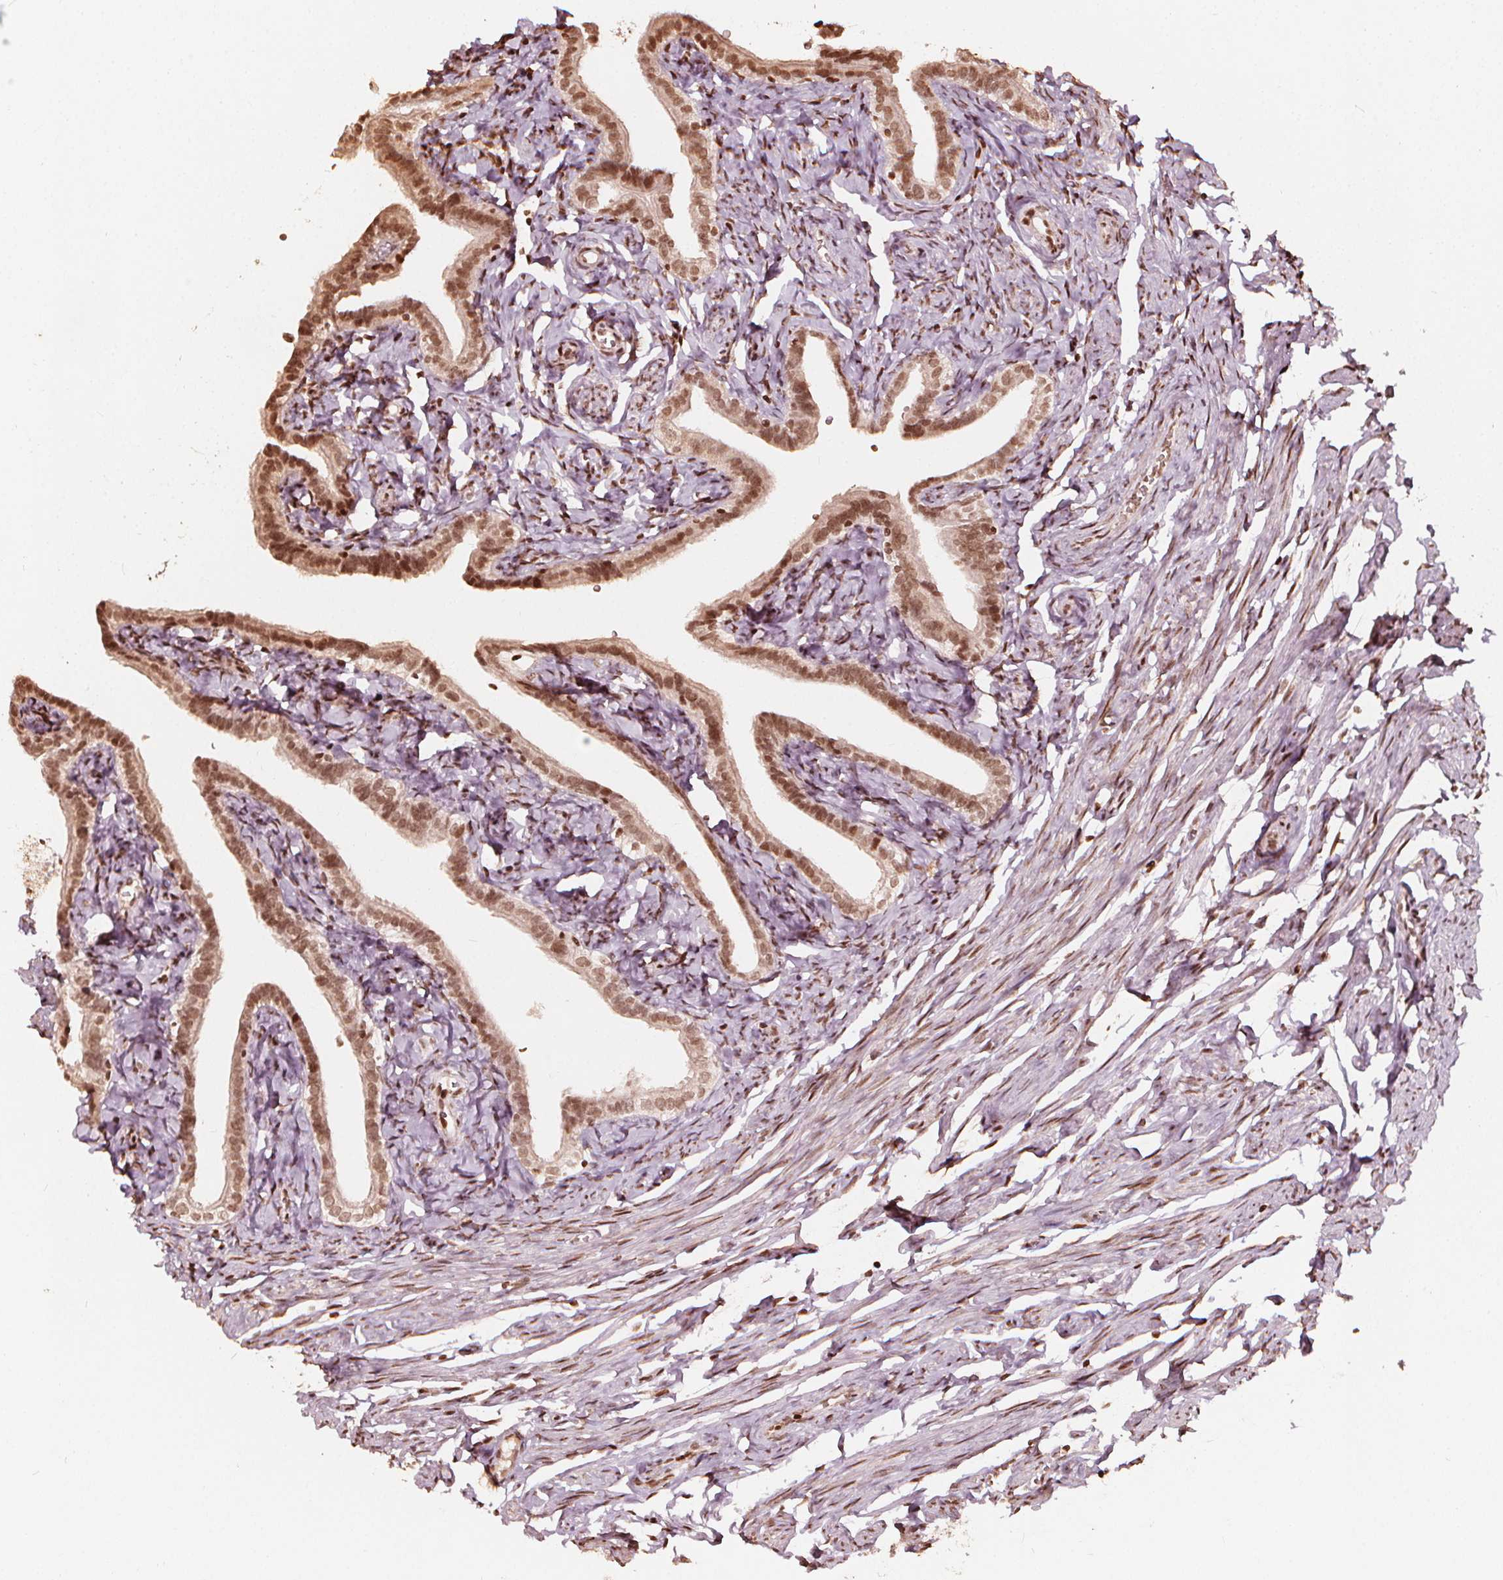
{"staining": {"intensity": "moderate", "quantity": ">75%", "location": "nuclear"}, "tissue": "fallopian tube", "cell_type": "Glandular cells", "image_type": "normal", "snomed": [{"axis": "morphology", "description": "Normal tissue, NOS"}, {"axis": "topography", "description": "Fallopian tube"}], "caption": "Immunohistochemical staining of unremarkable fallopian tube displays medium levels of moderate nuclear expression in approximately >75% of glandular cells.", "gene": "H3C14", "patient": {"sex": "female", "age": 41}}